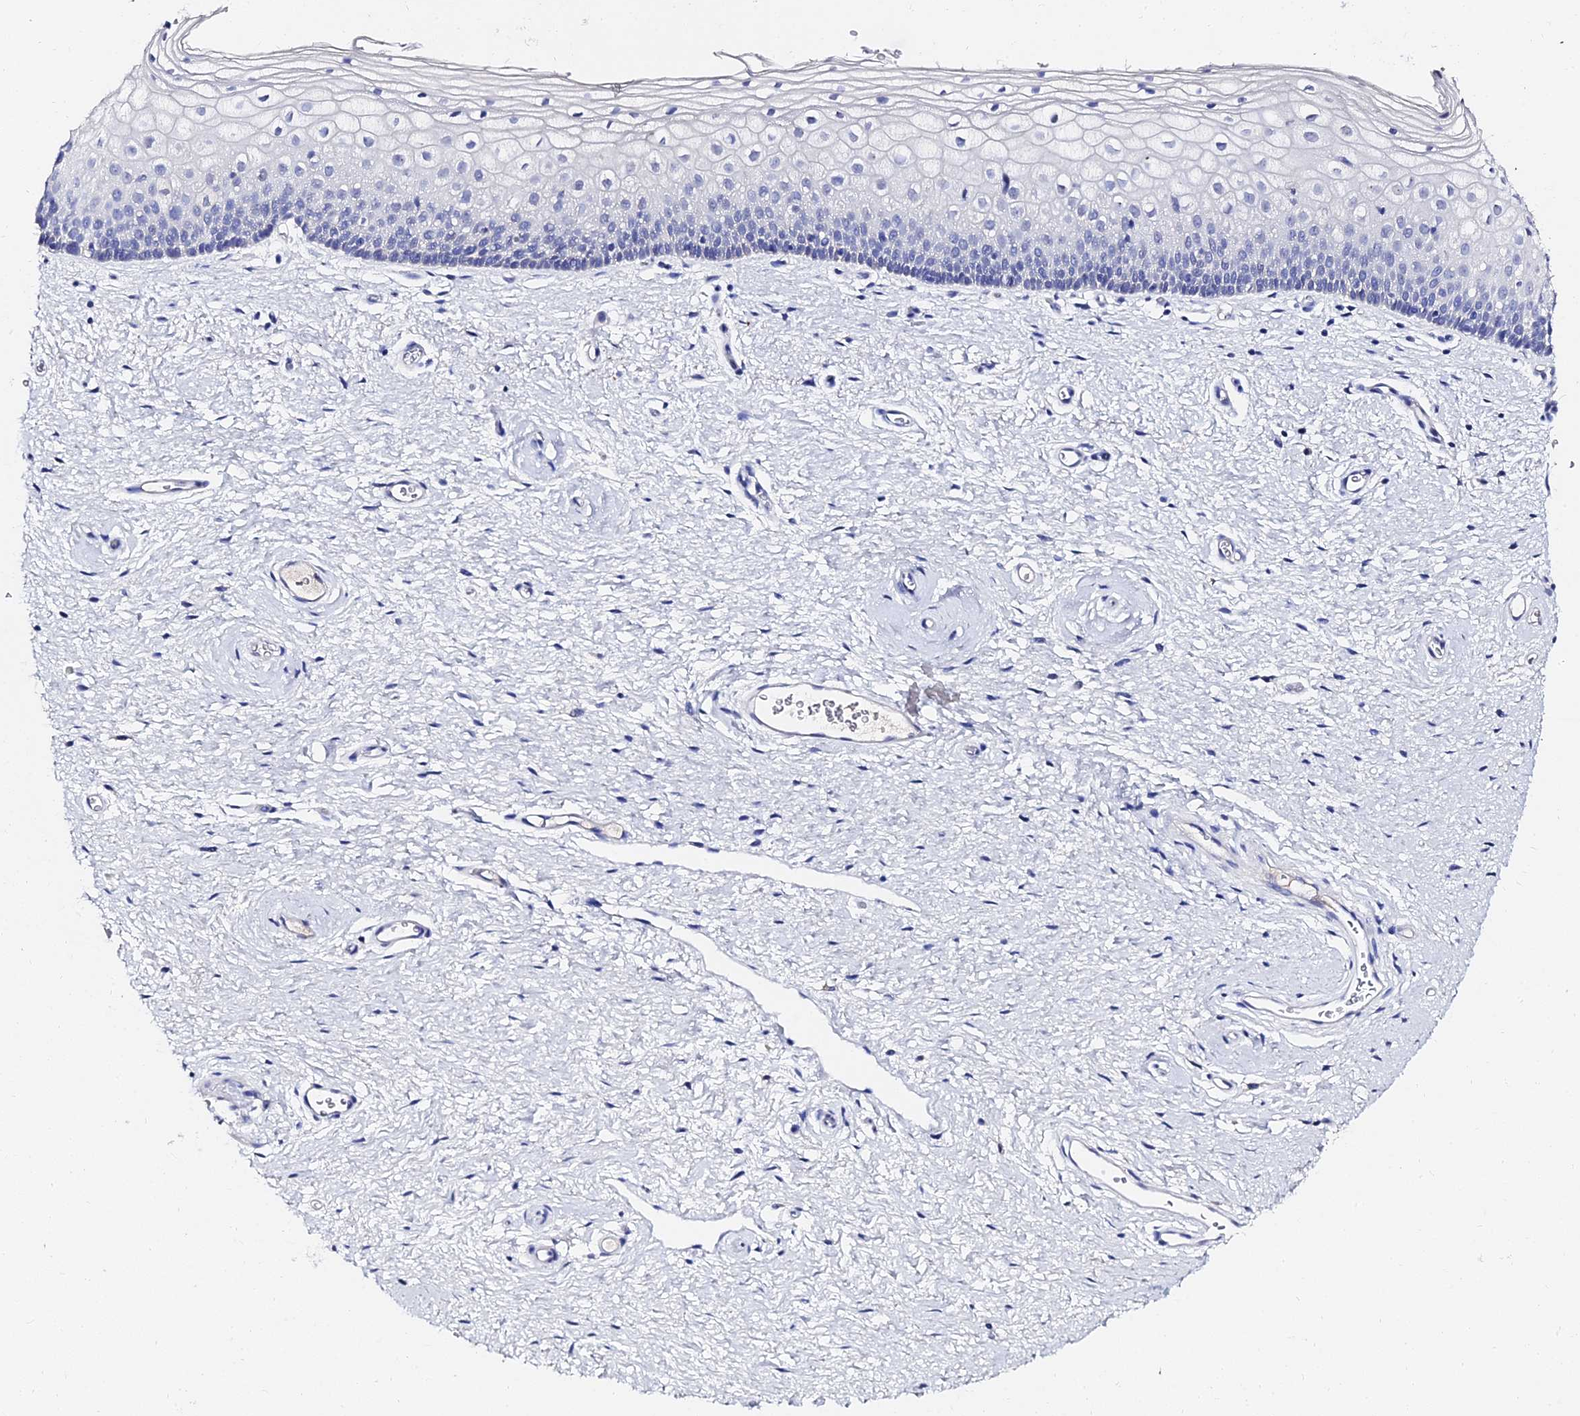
{"staining": {"intensity": "negative", "quantity": "none", "location": "none"}, "tissue": "vagina", "cell_type": "Squamous epithelial cells", "image_type": "normal", "snomed": [{"axis": "morphology", "description": "Normal tissue, NOS"}, {"axis": "topography", "description": "Vagina"}], "caption": "IHC photomicrograph of unremarkable human vagina stained for a protein (brown), which displays no expression in squamous epithelial cells. (IHC, brightfield microscopy, high magnification).", "gene": "KRT17", "patient": {"sex": "female", "age": 60}}